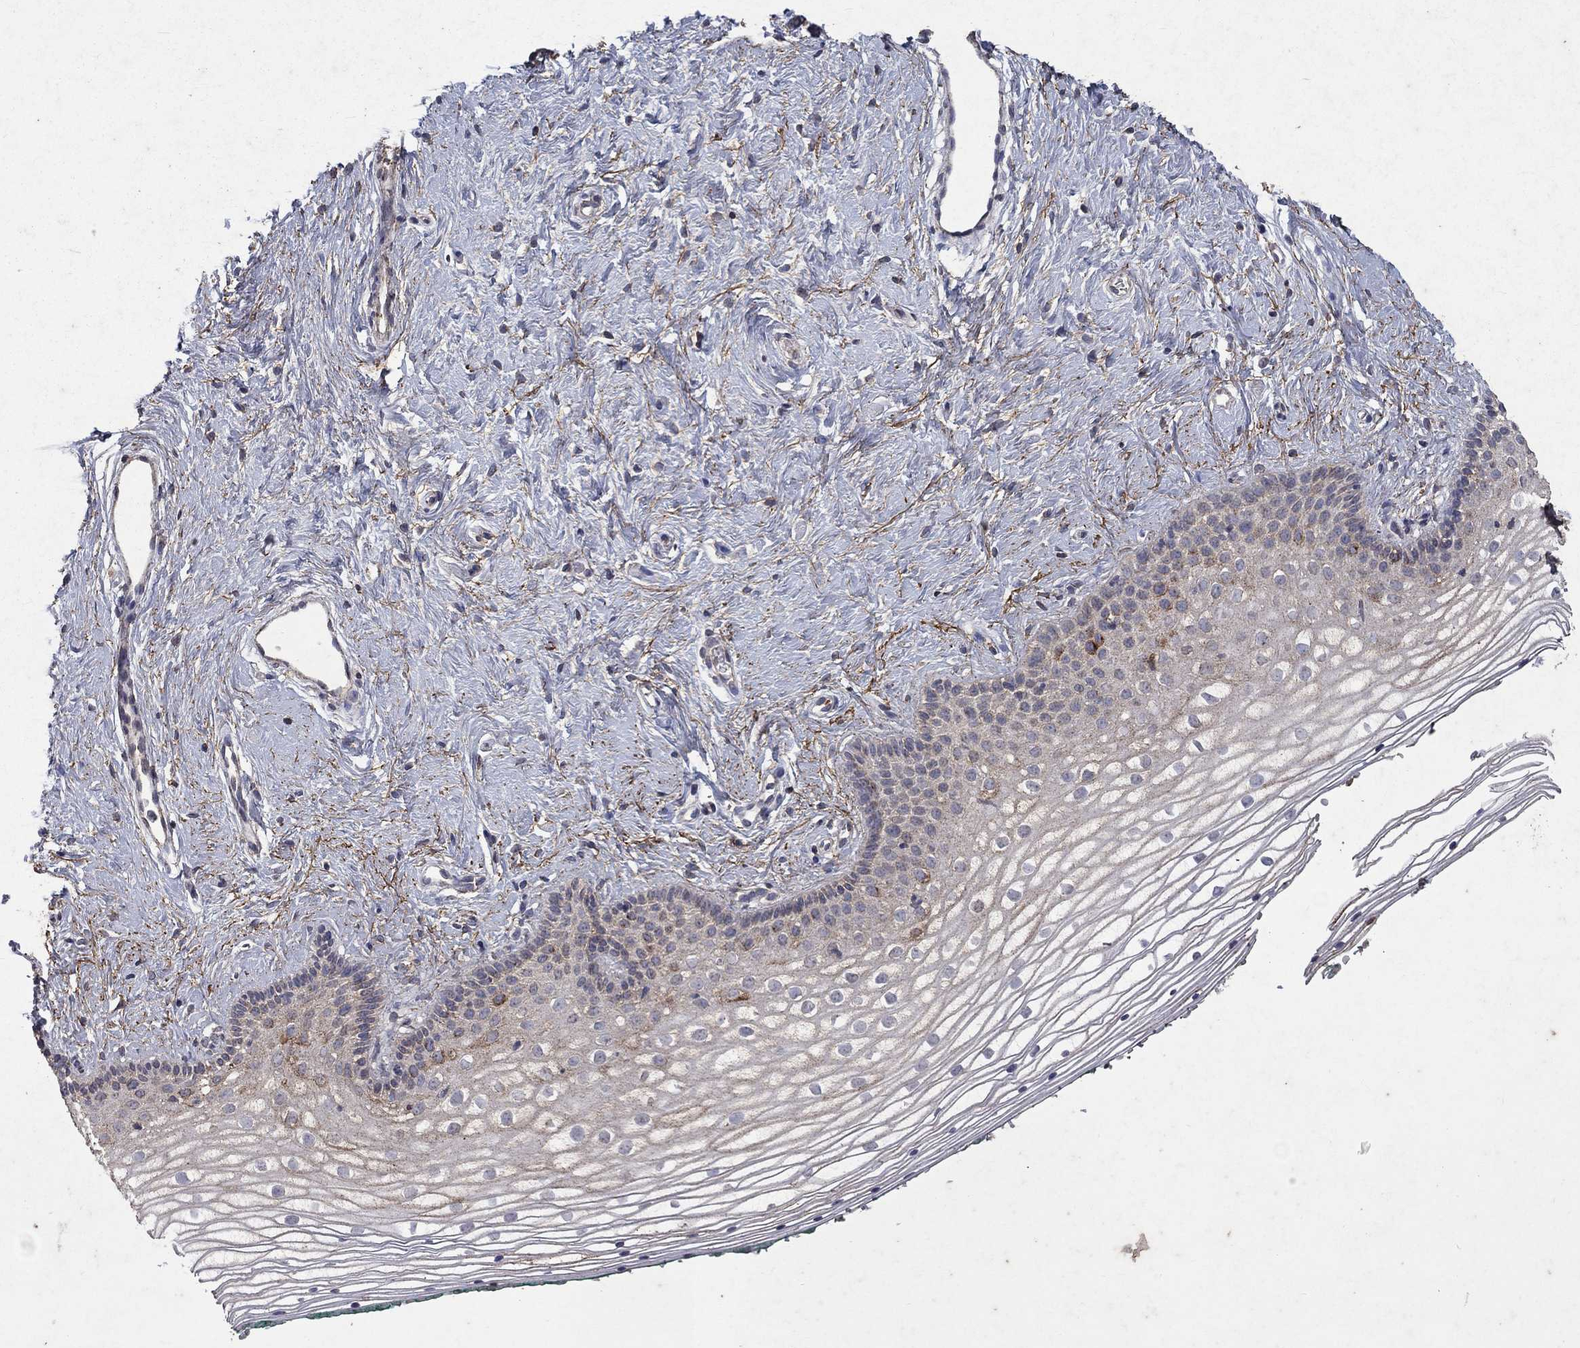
{"staining": {"intensity": "strong", "quantity": "<25%", "location": "cytoplasmic/membranous"}, "tissue": "vagina", "cell_type": "Squamous epithelial cells", "image_type": "normal", "snomed": [{"axis": "morphology", "description": "Normal tissue, NOS"}, {"axis": "topography", "description": "Vagina"}], "caption": "Vagina stained for a protein (brown) displays strong cytoplasmic/membranous positive staining in about <25% of squamous epithelial cells.", "gene": "CD24", "patient": {"sex": "female", "age": 36}}